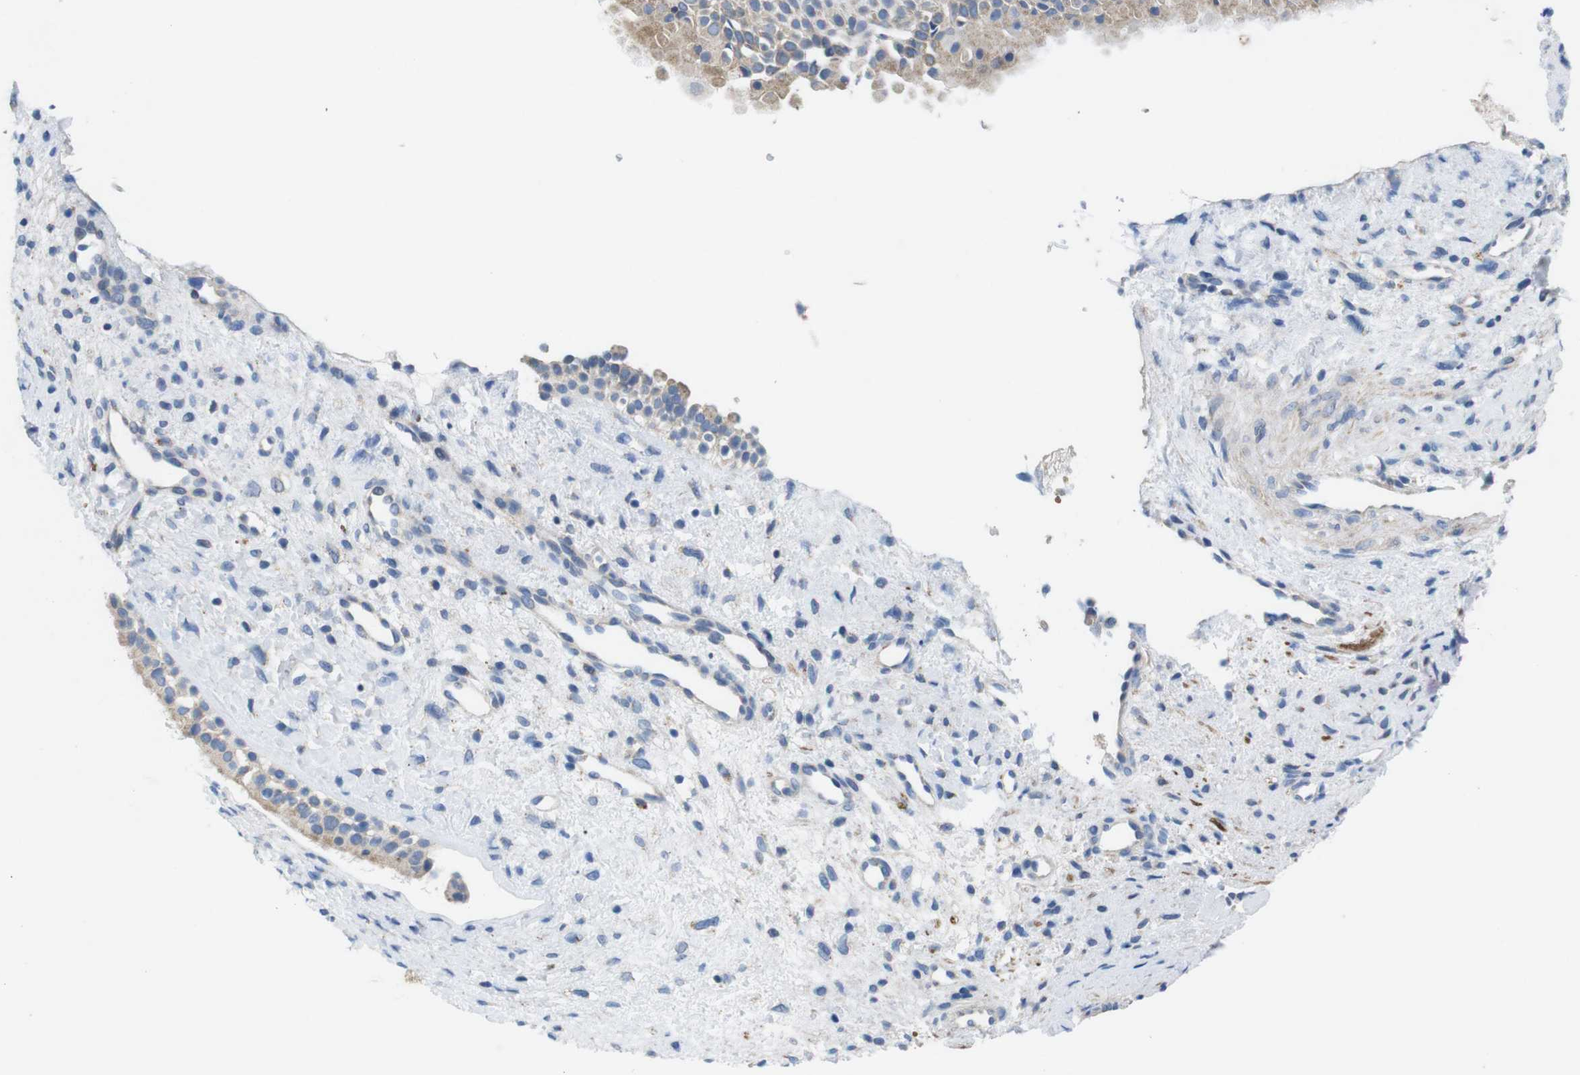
{"staining": {"intensity": "moderate", "quantity": ">75%", "location": "cytoplasmic/membranous"}, "tissue": "nasopharynx", "cell_type": "Respiratory epithelial cells", "image_type": "normal", "snomed": [{"axis": "morphology", "description": "Normal tissue, NOS"}, {"axis": "topography", "description": "Nasopharynx"}], "caption": "Protein staining of normal nasopharynx exhibits moderate cytoplasmic/membranous positivity in approximately >75% of respiratory epithelial cells.", "gene": "F2RL1", "patient": {"sex": "male", "age": 22}}